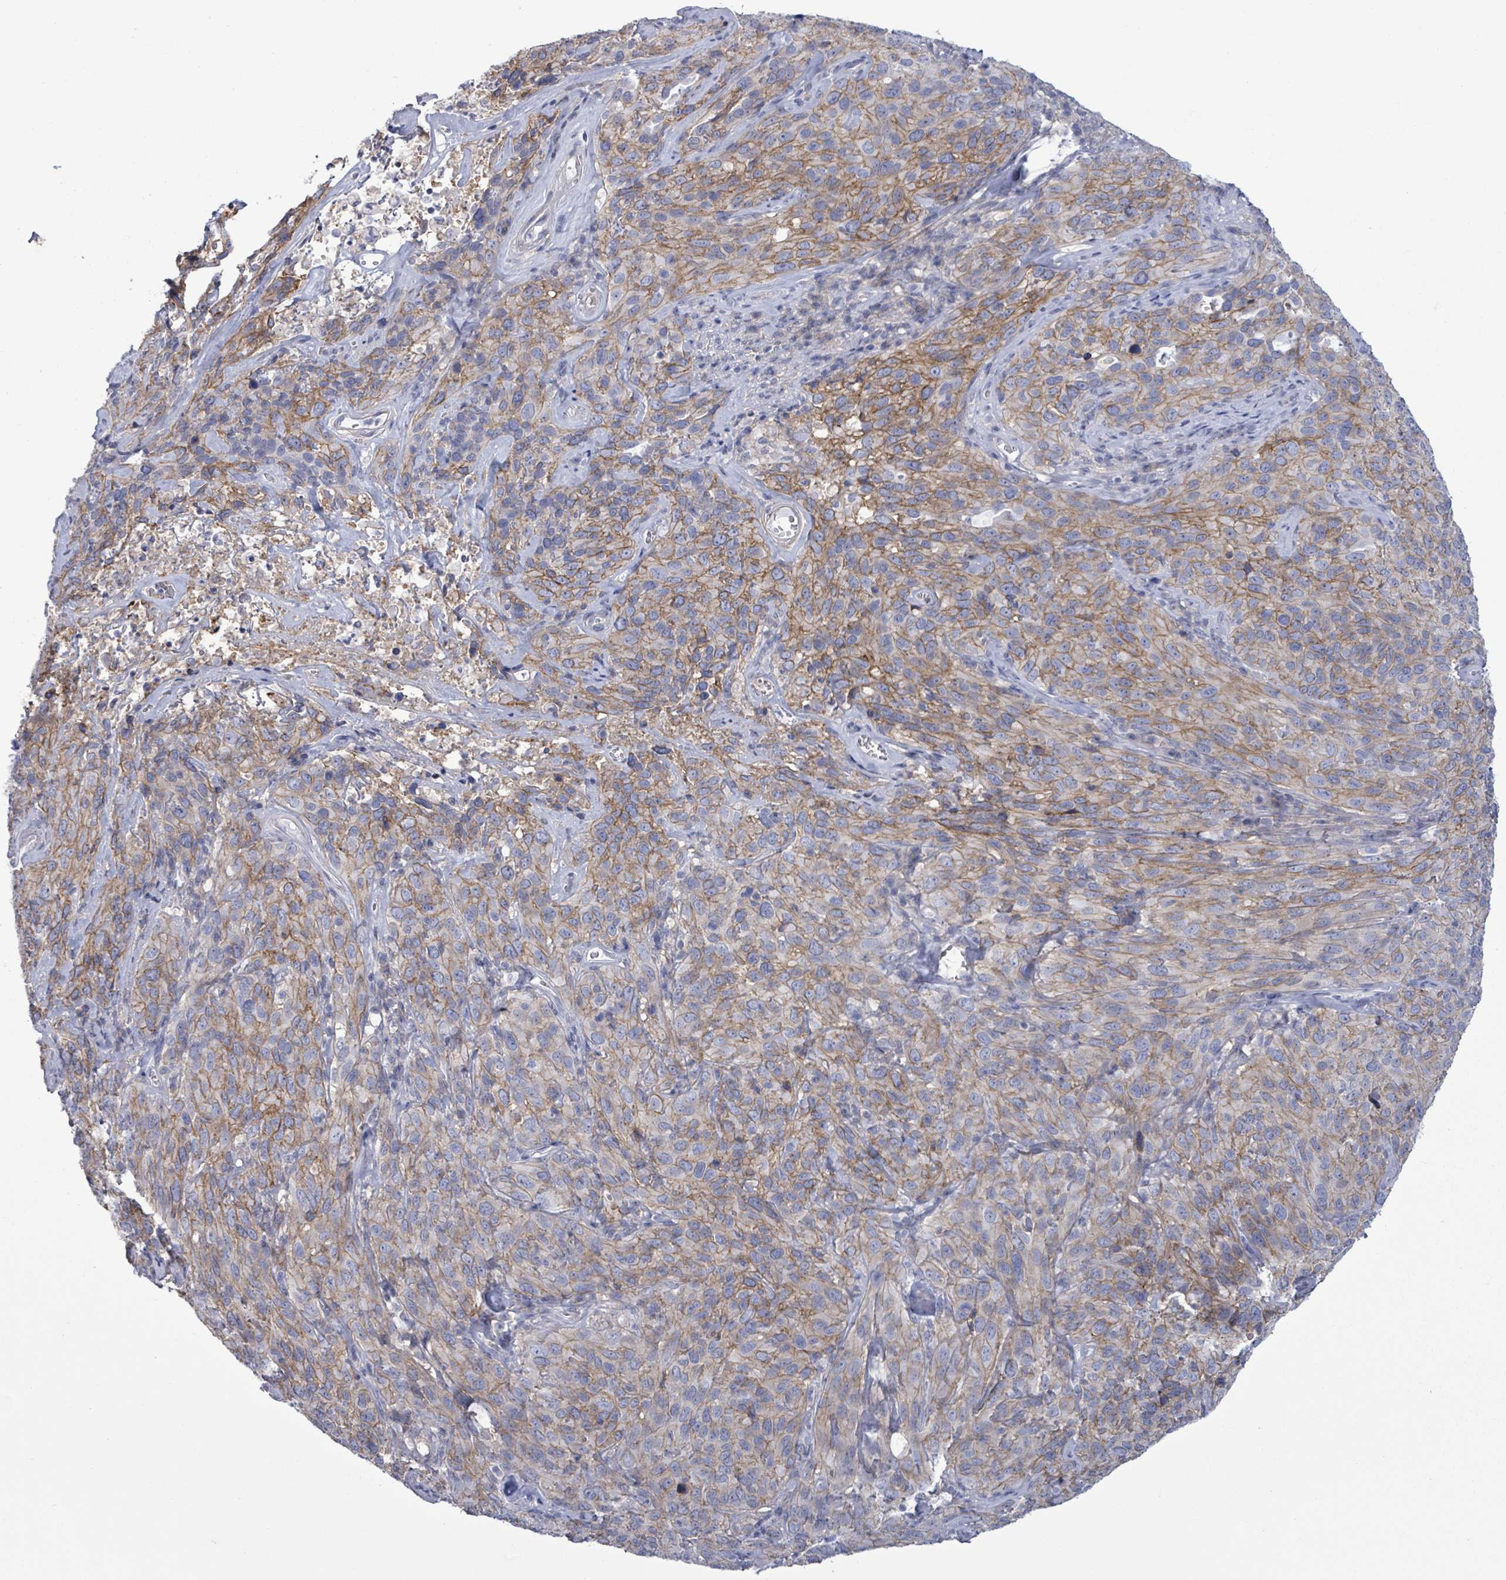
{"staining": {"intensity": "moderate", "quantity": ">75%", "location": "cytoplasmic/membranous"}, "tissue": "cervical cancer", "cell_type": "Tumor cells", "image_type": "cancer", "snomed": [{"axis": "morphology", "description": "Squamous cell carcinoma, NOS"}, {"axis": "topography", "description": "Cervix"}], "caption": "Immunohistochemical staining of human cervical cancer (squamous cell carcinoma) demonstrates medium levels of moderate cytoplasmic/membranous expression in about >75% of tumor cells.", "gene": "BSG", "patient": {"sex": "female", "age": 51}}